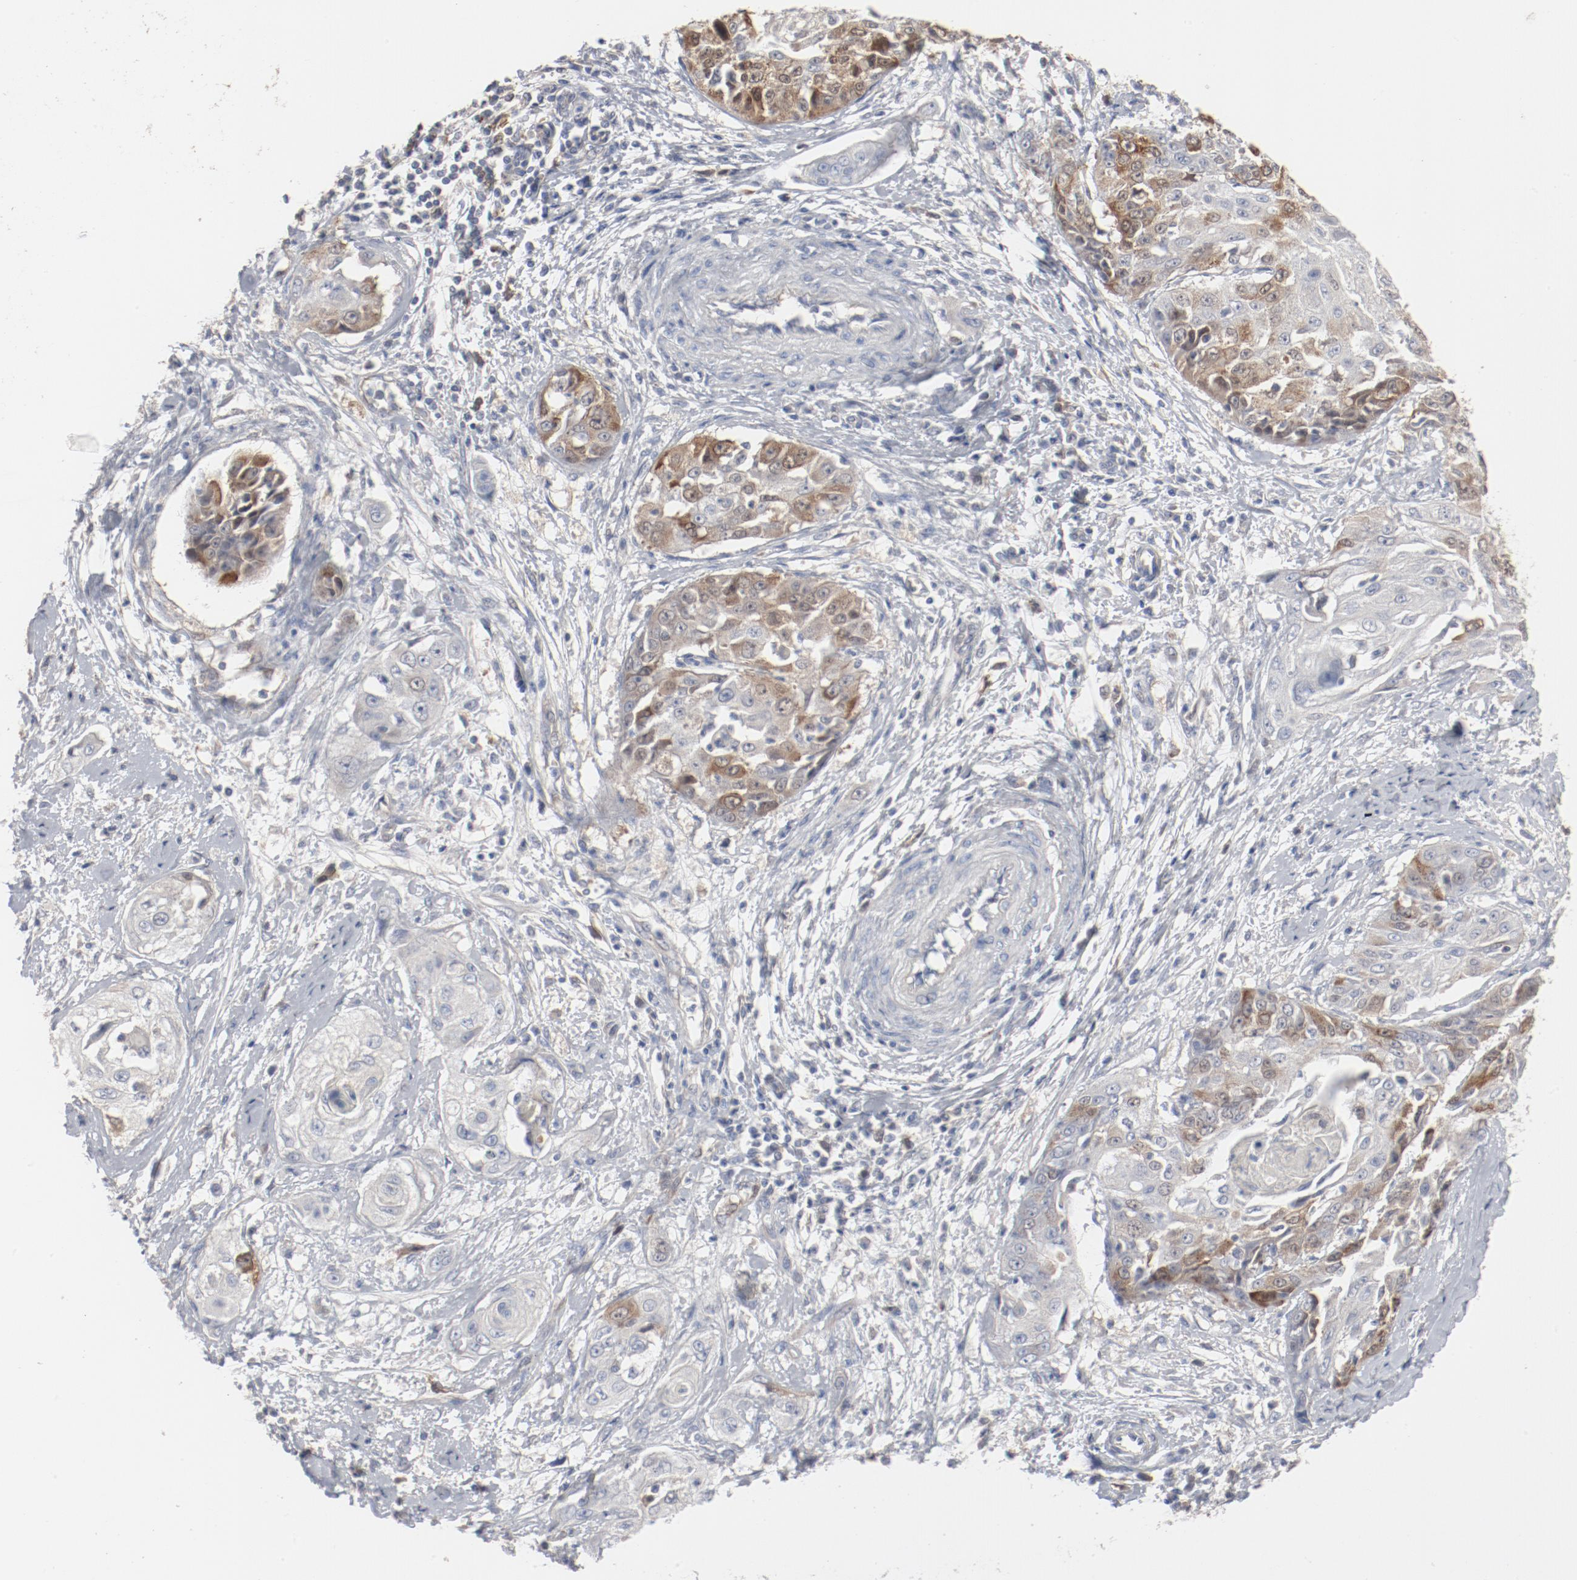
{"staining": {"intensity": "moderate", "quantity": "25%-75%", "location": "cytoplasmic/membranous,nuclear"}, "tissue": "cervical cancer", "cell_type": "Tumor cells", "image_type": "cancer", "snomed": [{"axis": "morphology", "description": "Squamous cell carcinoma, NOS"}, {"axis": "topography", "description": "Cervix"}], "caption": "Cervical cancer stained with a protein marker demonstrates moderate staining in tumor cells.", "gene": "CDK1", "patient": {"sex": "female", "age": 64}}